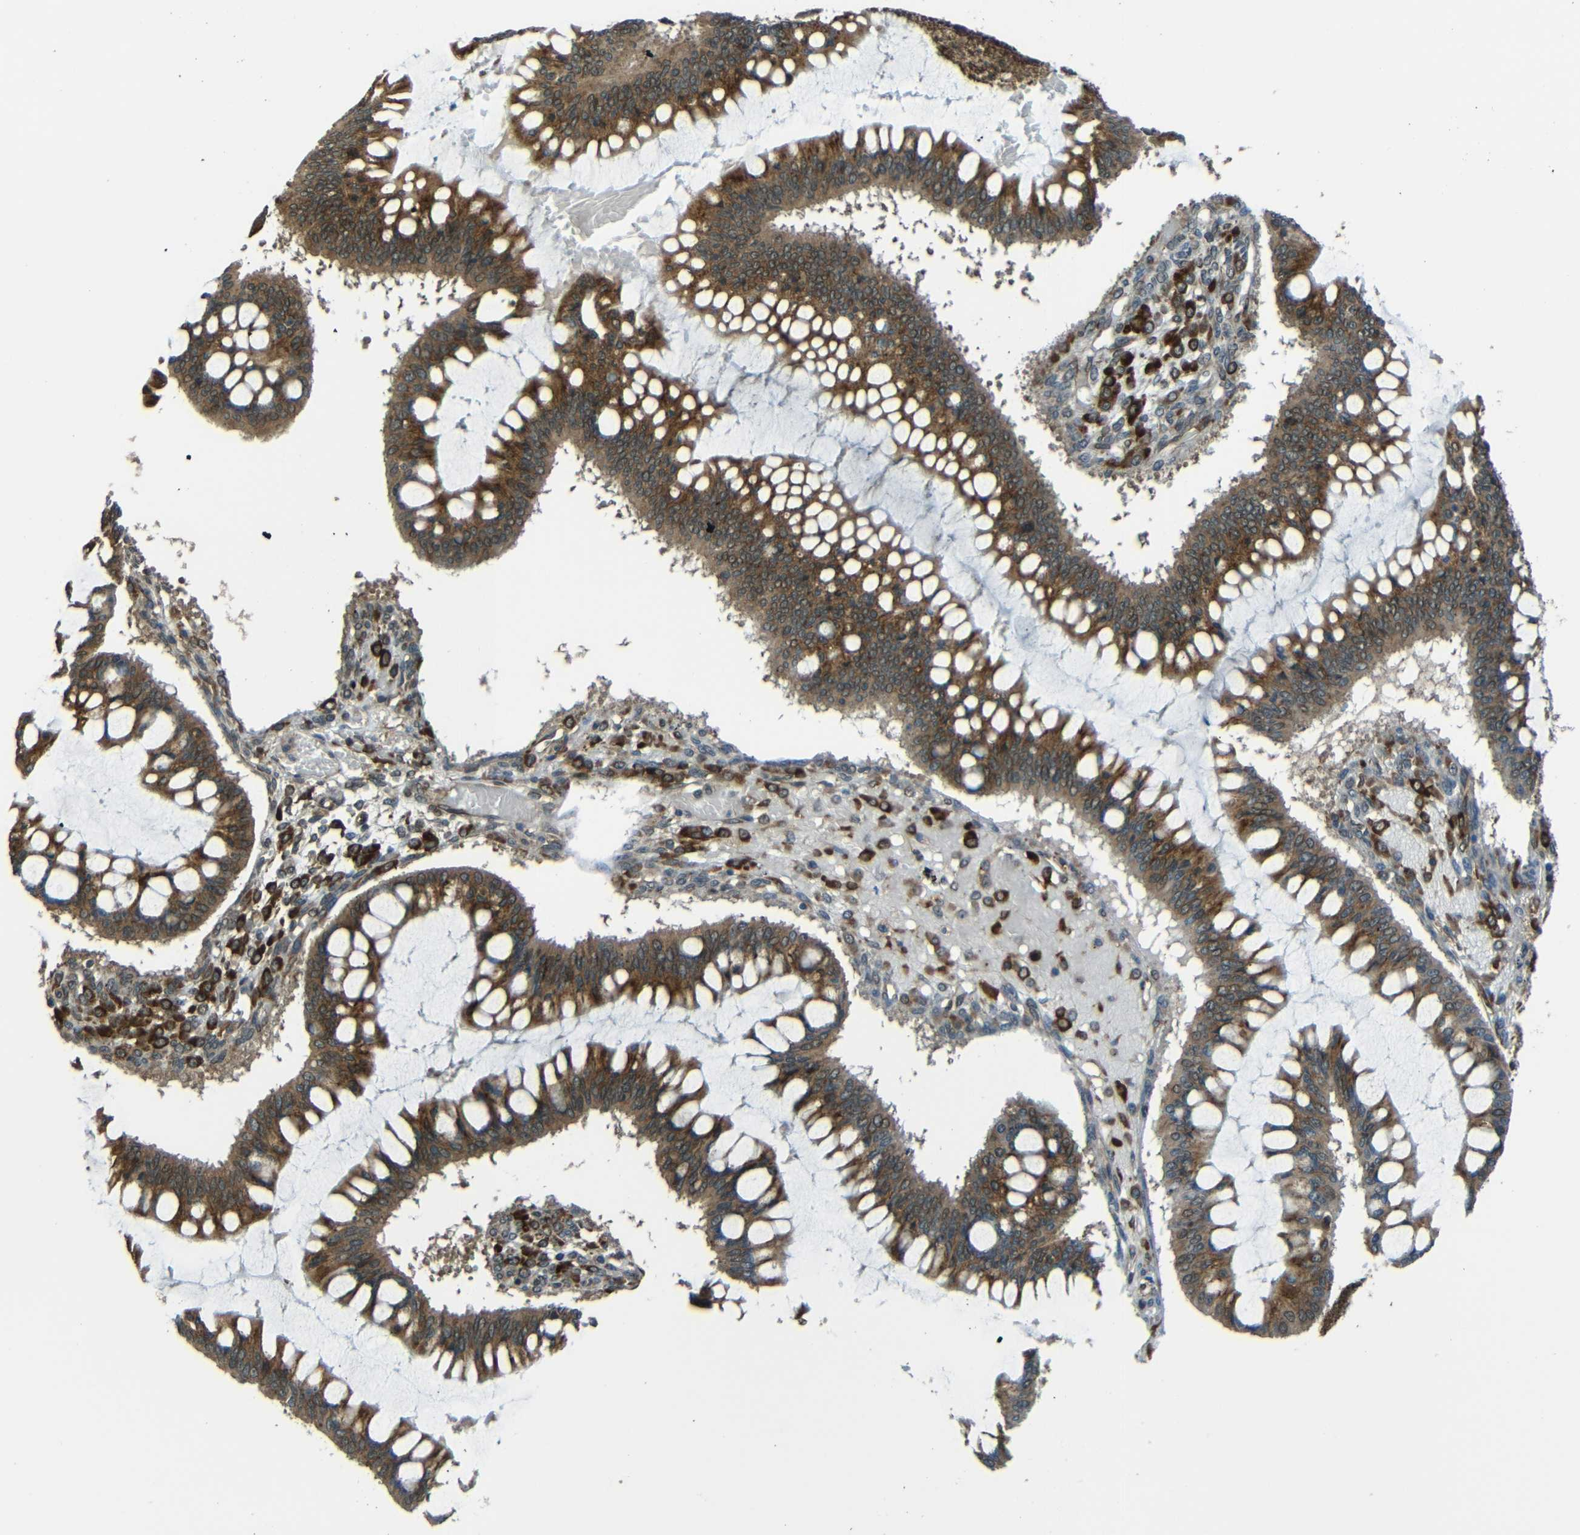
{"staining": {"intensity": "moderate", "quantity": ">75%", "location": "cytoplasmic/membranous"}, "tissue": "ovarian cancer", "cell_type": "Tumor cells", "image_type": "cancer", "snomed": [{"axis": "morphology", "description": "Cystadenocarcinoma, mucinous, NOS"}, {"axis": "topography", "description": "Ovary"}], "caption": "A medium amount of moderate cytoplasmic/membranous positivity is present in approximately >75% of tumor cells in ovarian cancer tissue.", "gene": "VAPB", "patient": {"sex": "female", "age": 73}}